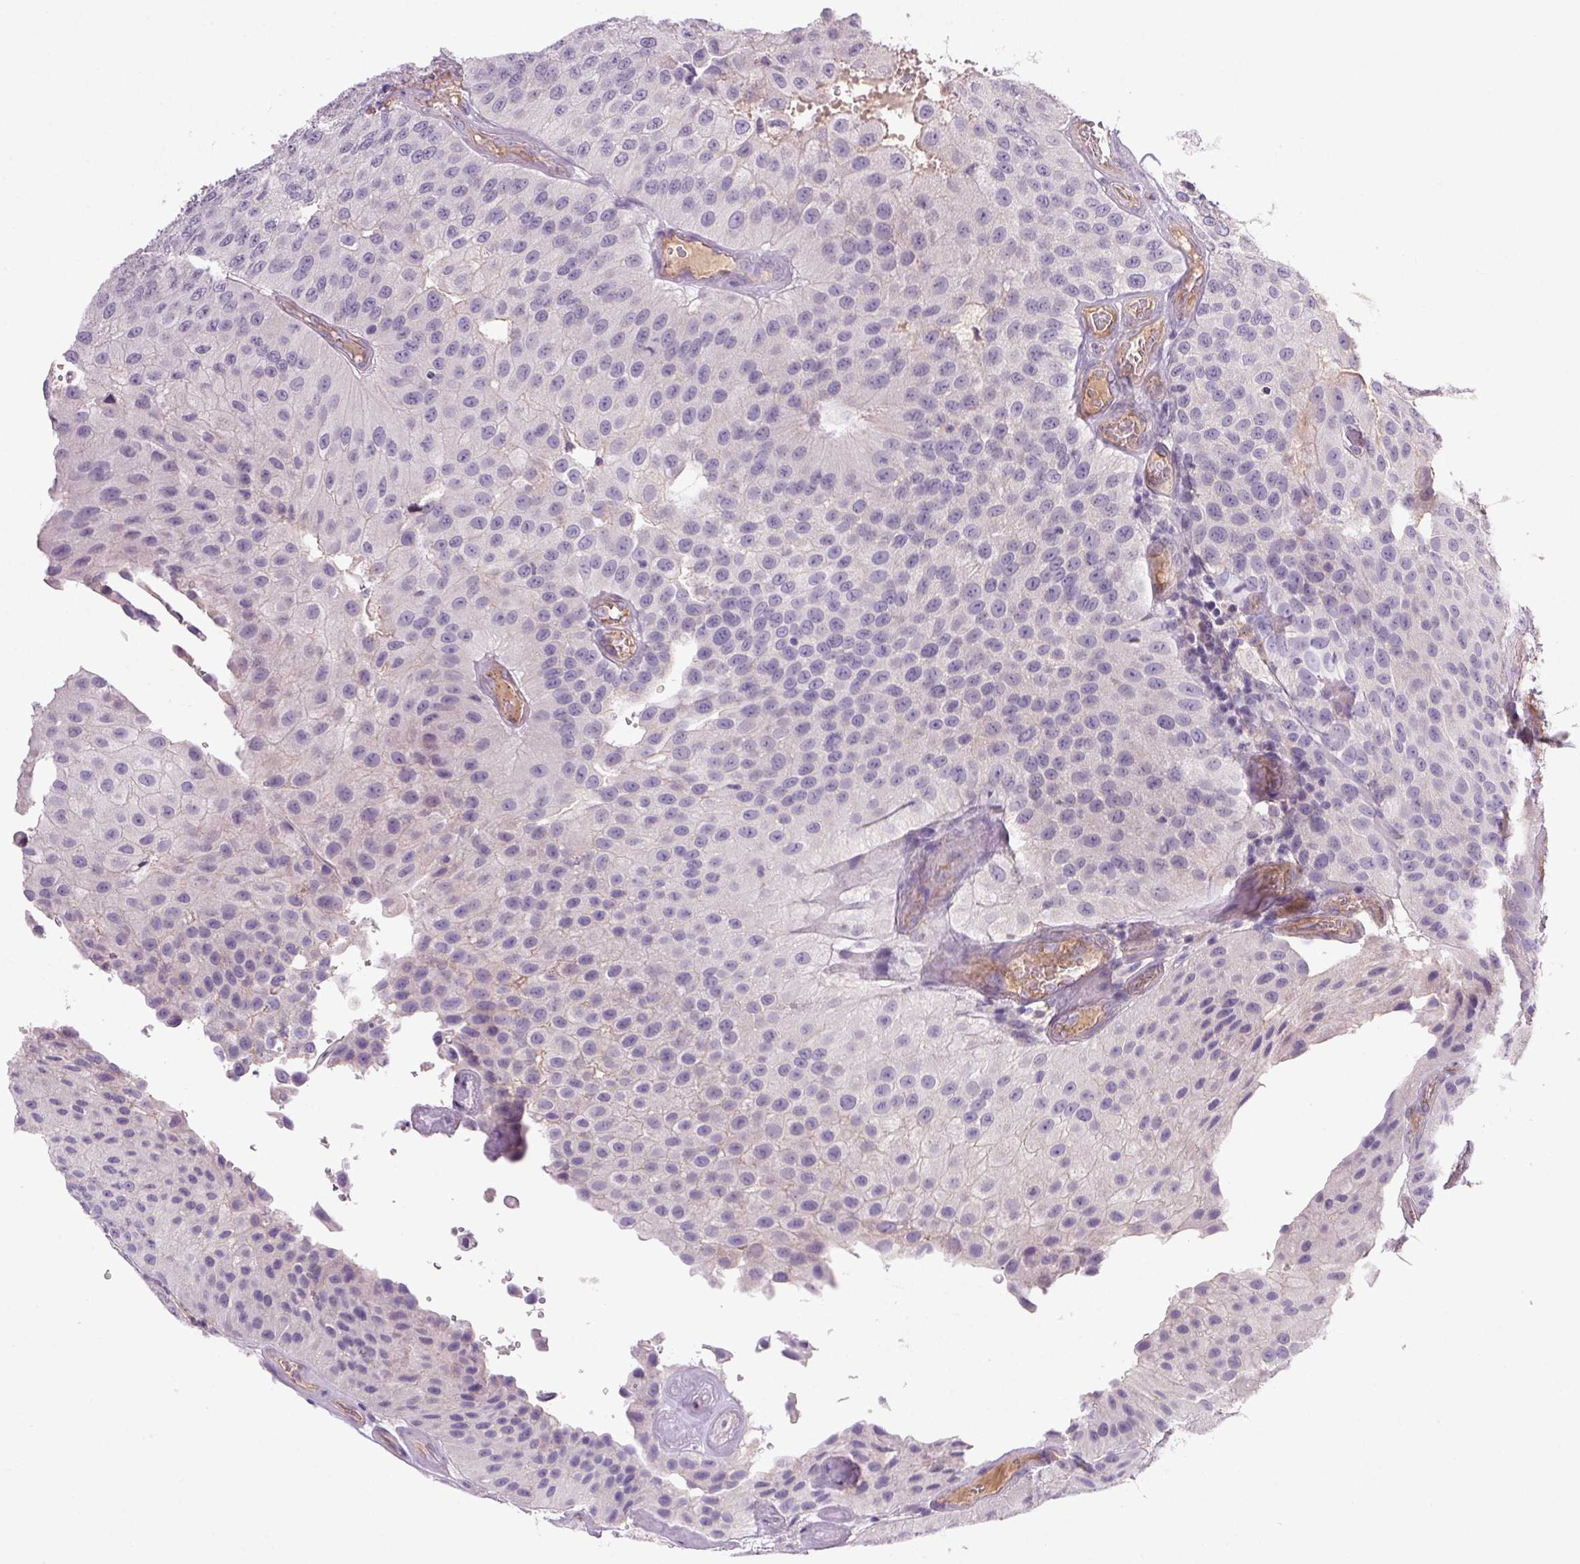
{"staining": {"intensity": "negative", "quantity": "none", "location": "none"}, "tissue": "urothelial cancer", "cell_type": "Tumor cells", "image_type": "cancer", "snomed": [{"axis": "morphology", "description": "Urothelial carcinoma, NOS"}, {"axis": "topography", "description": "Urinary bladder"}], "caption": "IHC photomicrograph of neoplastic tissue: transitional cell carcinoma stained with DAB (3,3'-diaminobenzidine) exhibits no significant protein staining in tumor cells.", "gene": "APOC4", "patient": {"sex": "male", "age": 87}}